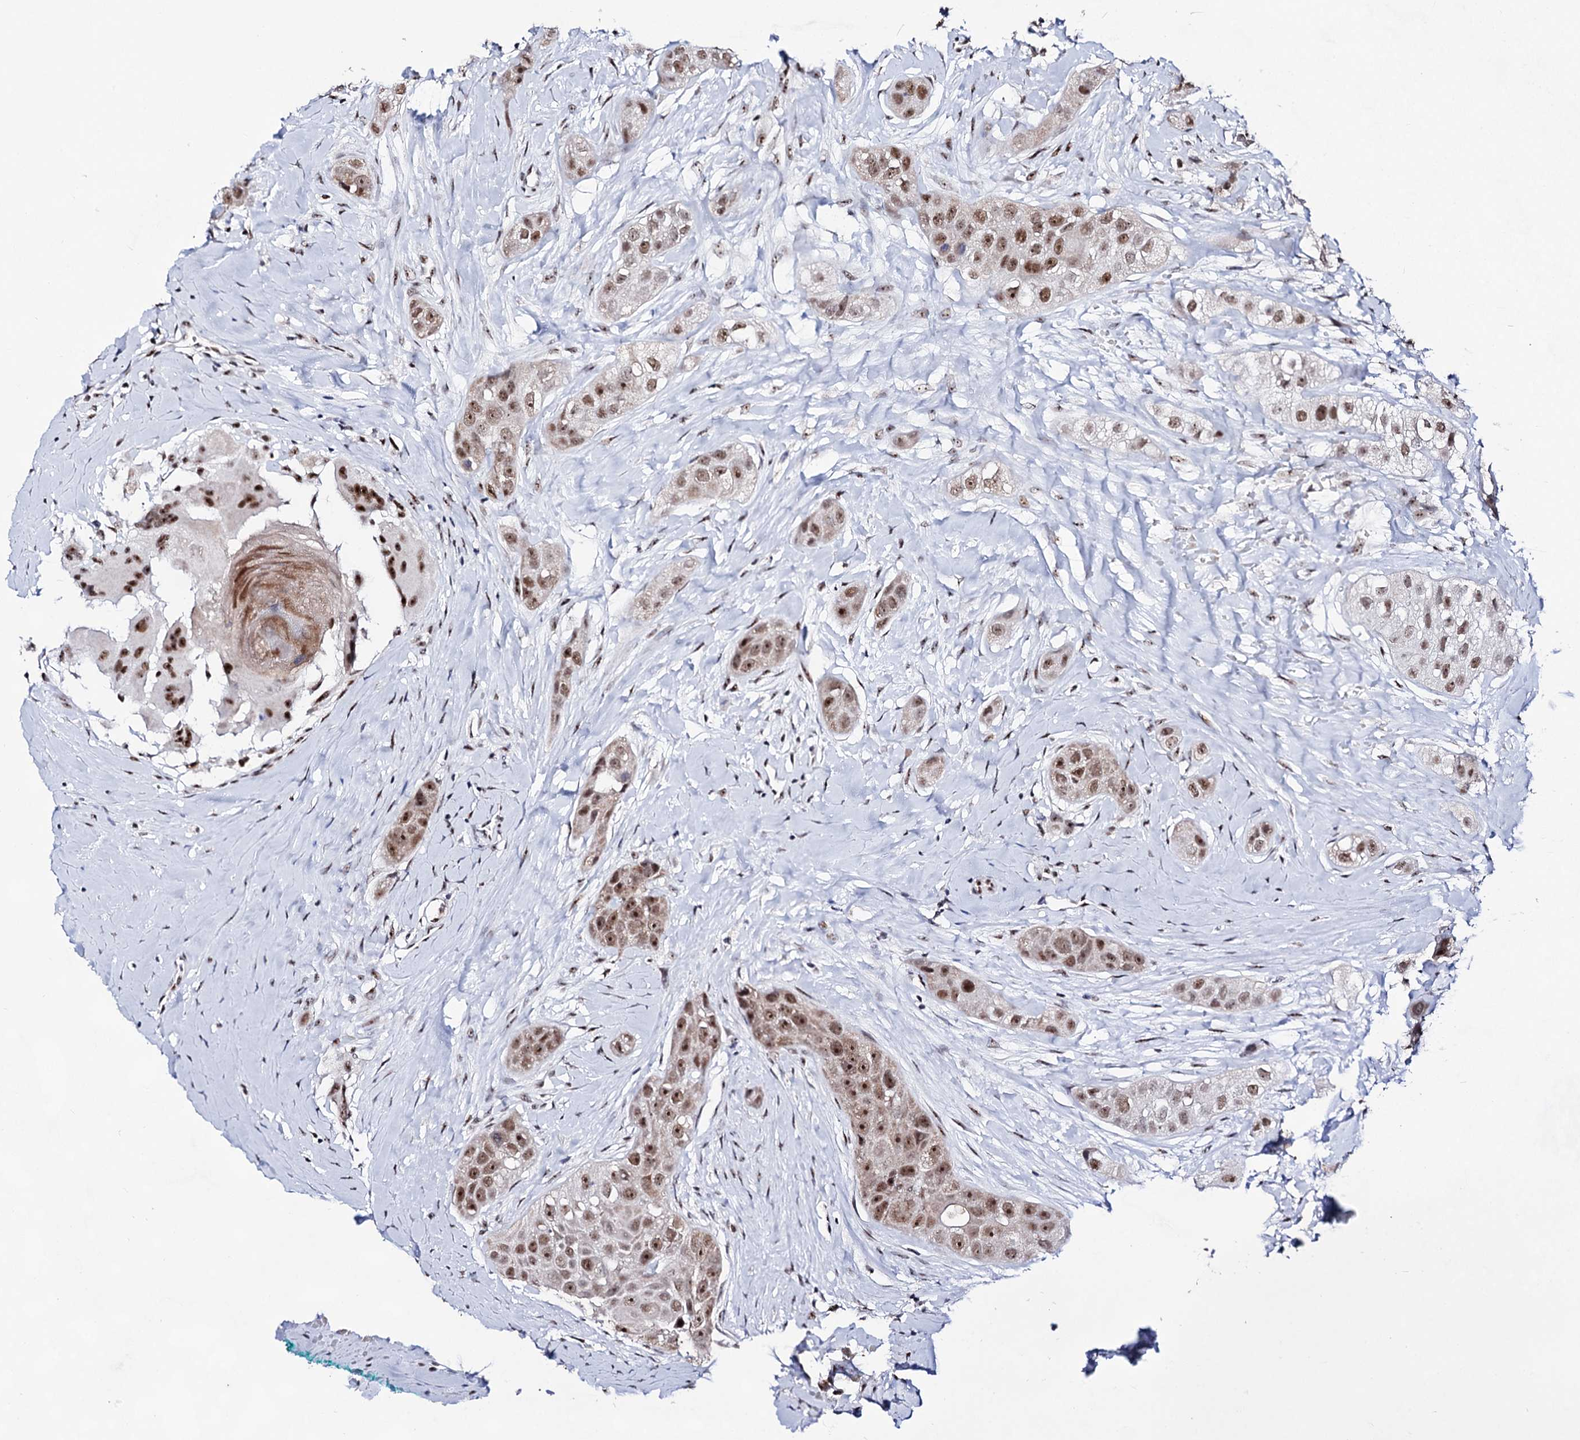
{"staining": {"intensity": "strong", "quantity": ">75%", "location": "nuclear"}, "tissue": "head and neck cancer", "cell_type": "Tumor cells", "image_type": "cancer", "snomed": [{"axis": "morphology", "description": "Normal tissue, NOS"}, {"axis": "morphology", "description": "Squamous cell carcinoma, NOS"}, {"axis": "topography", "description": "Skeletal muscle"}, {"axis": "topography", "description": "Head-Neck"}], "caption": "Immunohistochemical staining of squamous cell carcinoma (head and neck) demonstrates strong nuclear protein positivity in approximately >75% of tumor cells. Nuclei are stained in blue.", "gene": "EXOSC10", "patient": {"sex": "male", "age": 51}}